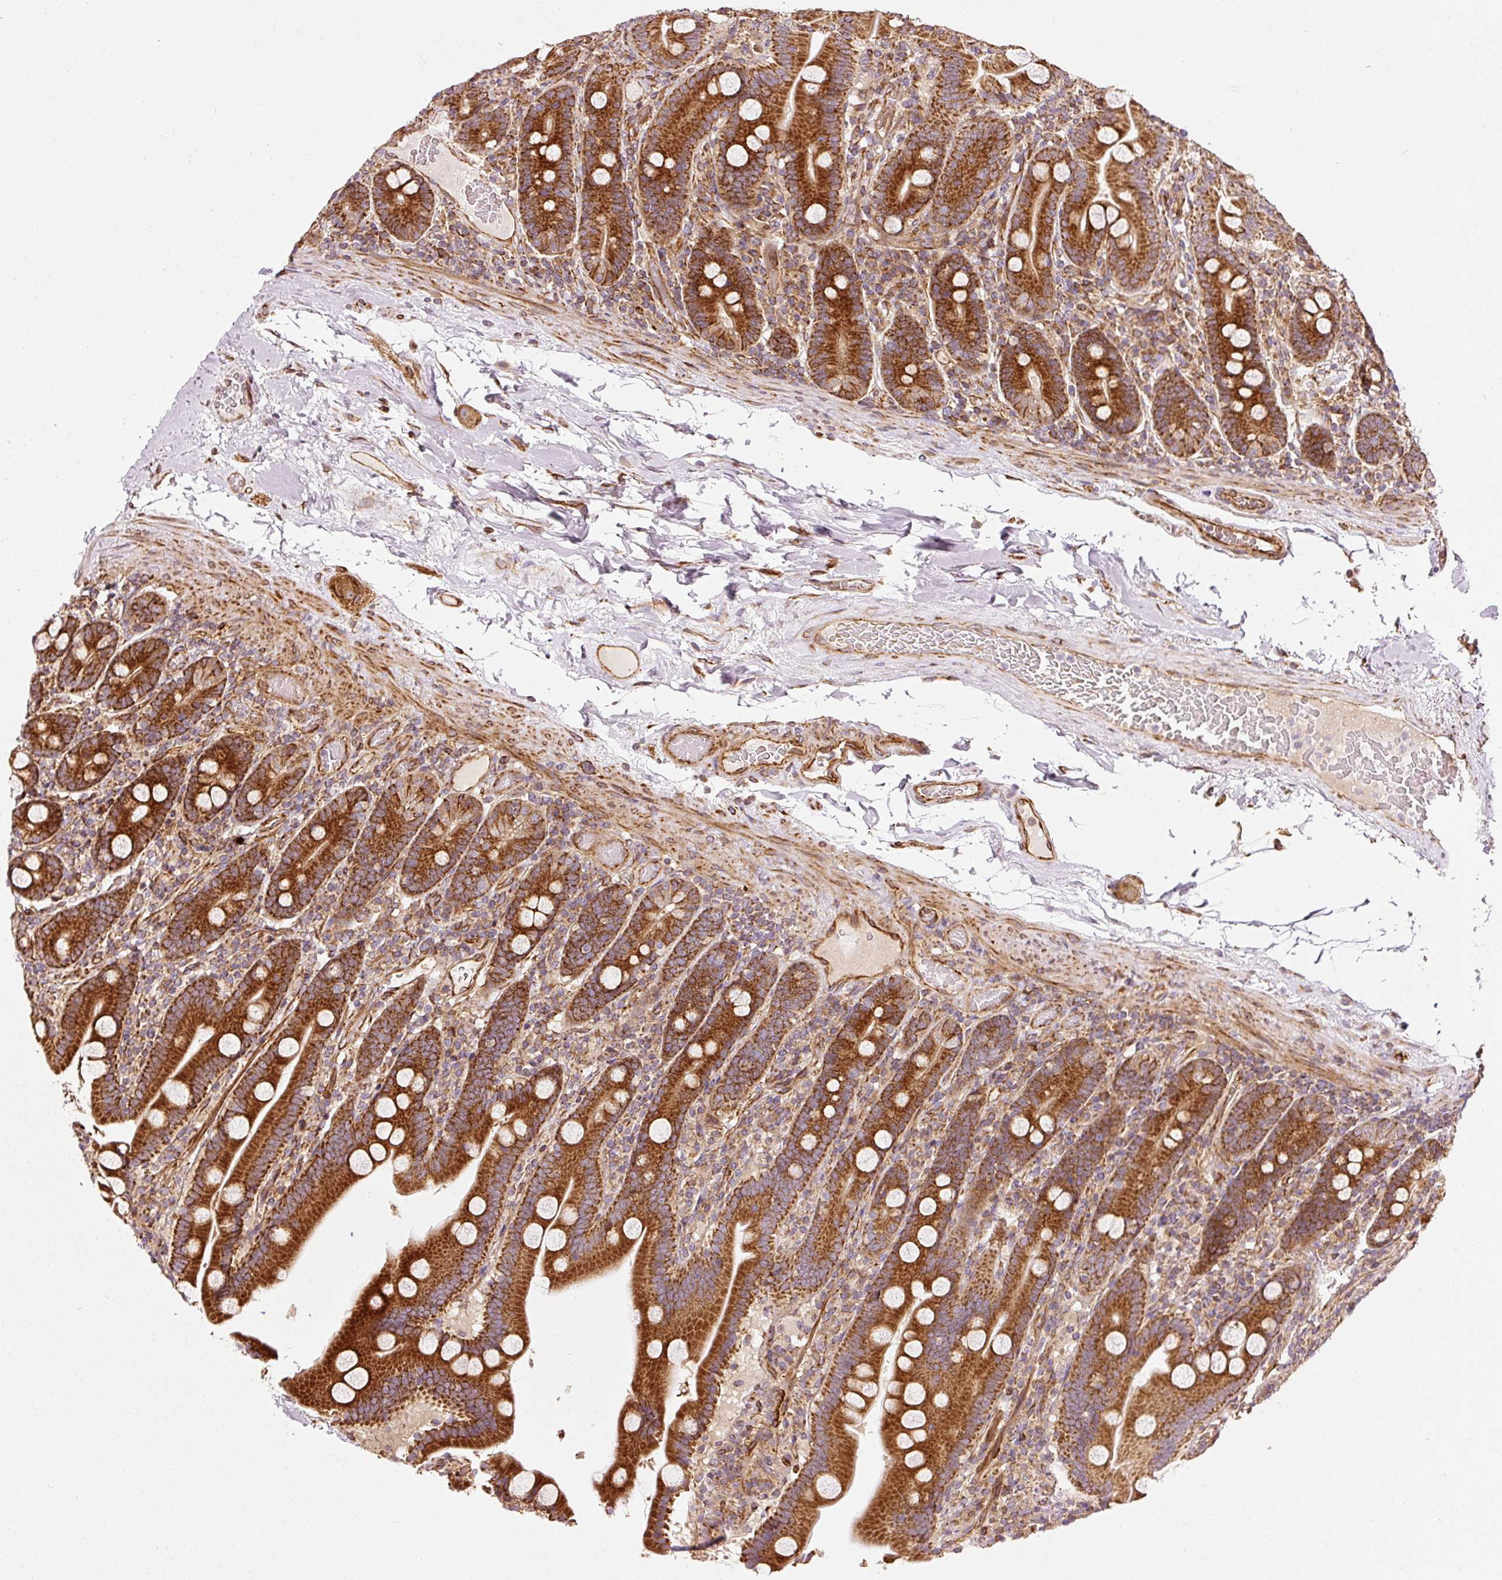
{"staining": {"intensity": "strong", "quantity": ">75%", "location": "cytoplasmic/membranous"}, "tissue": "duodenum", "cell_type": "Glandular cells", "image_type": "normal", "snomed": [{"axis": "morphology", "description": "Normal tissue, NOS"}, {"axis": "topography", "description": "Duodenum"}], "caption": "Unremarkable duodenum displays strong cytoplasmic/membranous positivity in about >75% of glandular cells.", "gene": "ISCU", "patient": {"sex": "male", "age": 55}}